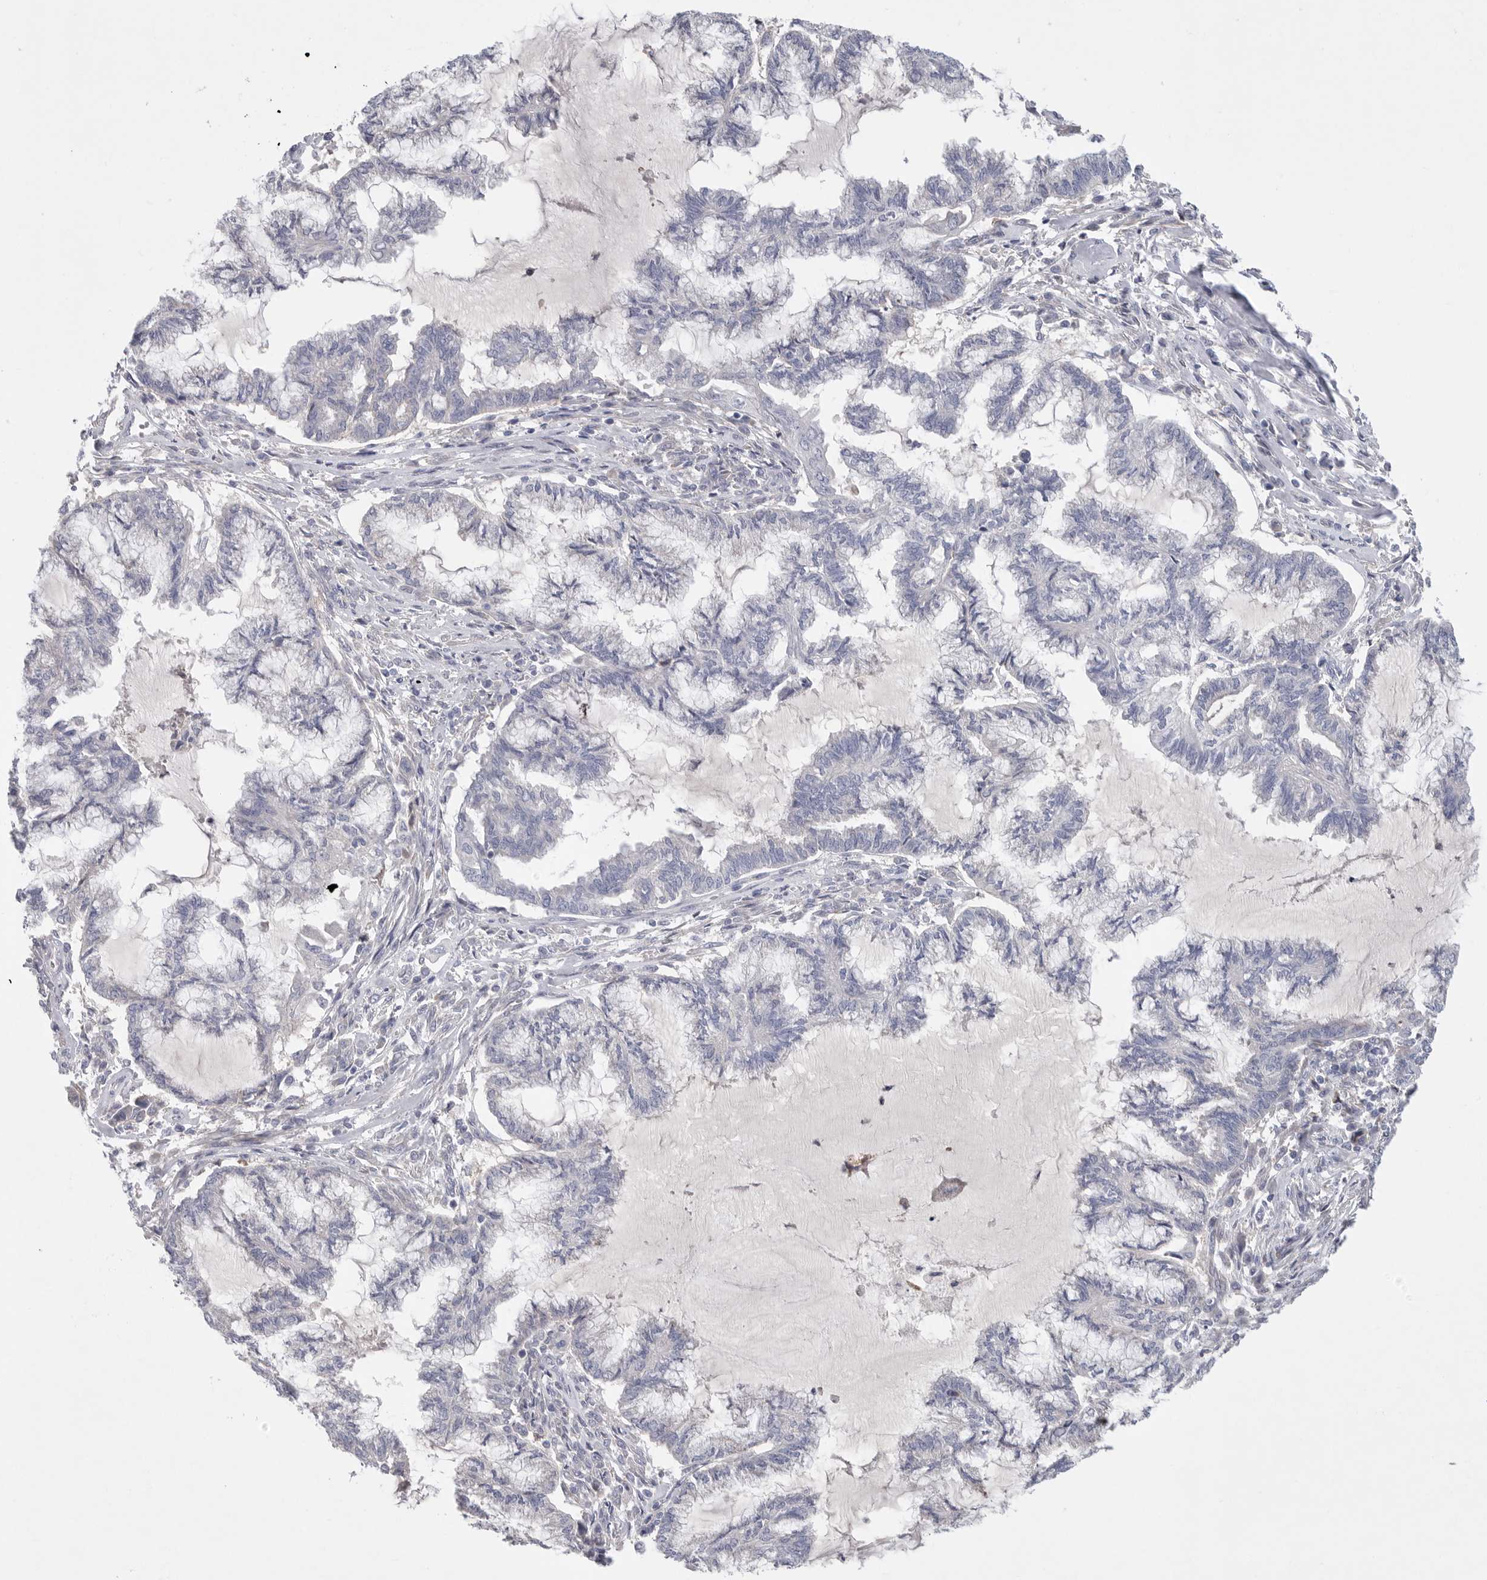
{"staining": {"intensity": "negative", "quantity": "none", "location": "none"}, "tissue": "endometrial cancer", "cell_type": "Tumor cells", "image_type": "cancer", "snomed": [{"axis": "morphology", "description": "Adenocarcinoma, NOS"}, {"axis": "topography", "description": "Endometrium"}], "caption": "High magnification brightfield microscopy of endometrial cancer stained with DAB (brown) and counterstained with hematoxylin (blue): tumor cells show no significant staining. (Immunohistochemistry (ihc), brightfield microscopy, high magnification).", "gene": "CAMK2B", "patient": {"sex": "female", "age": 86}}